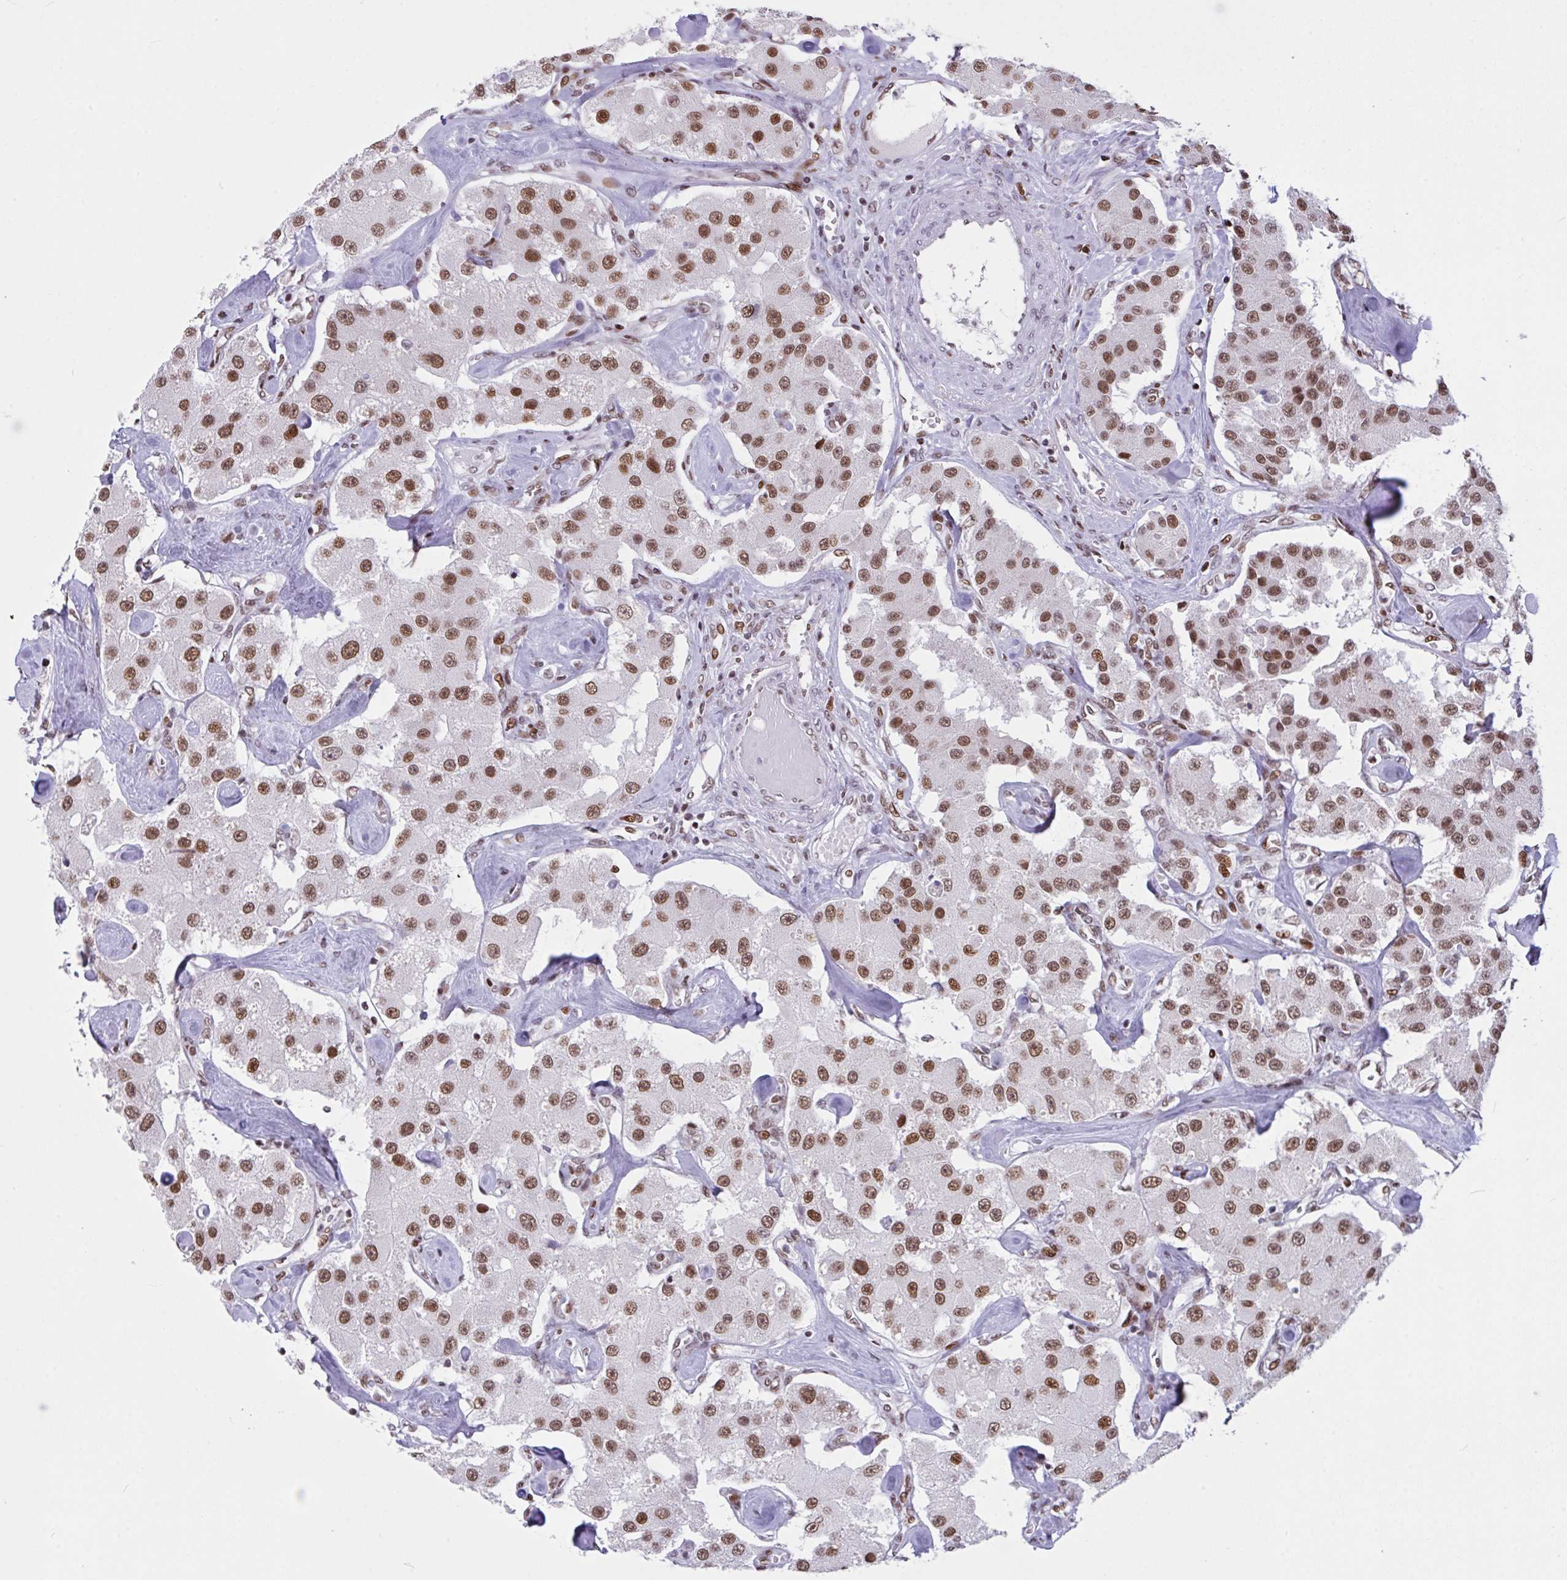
{"staining": {"intensity": "moderate", "quantity": ">75%", "location": "nuclear"}, "tissue": "carcinoid", "cell_type": "Tumor cells", "image_type": "cancer", "snomed": [{"axis": "morphology", "description": "Carcinoid, malignant, NOS"}, {"axis": "topography", "description": "Pancreas"}], "caption": "The photomicrograph displays a brown stain indicating the presence of a protein in the nuclear of tumor cells in malignant carcinoid. (DAB IHC with brightfield microscopy, high magnification).", "gene": "CLP1", "patient": {"sex": "male", "age": 41}}